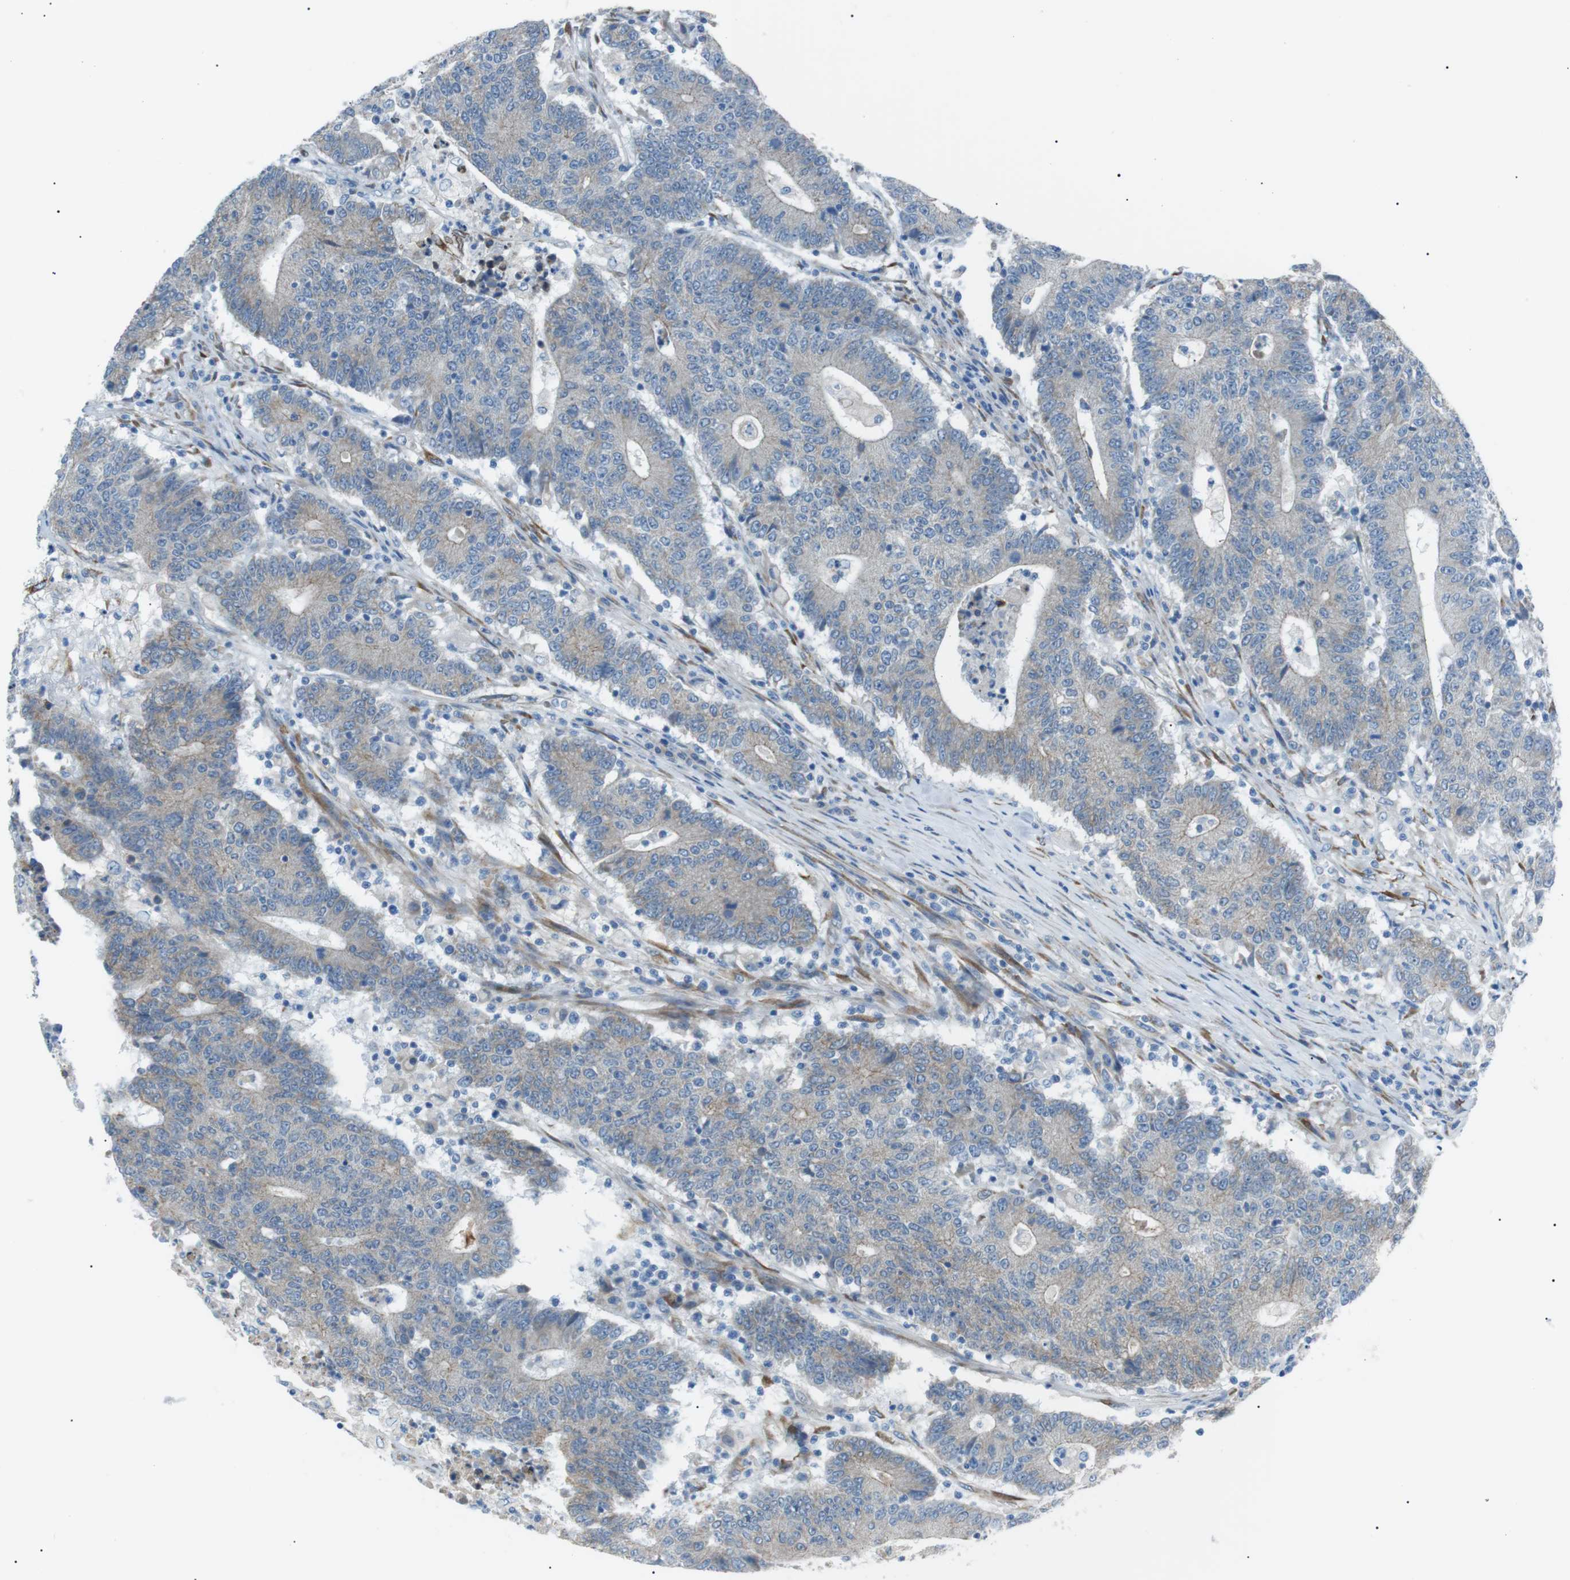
{"staining": {"intensity": "negative", "quantity": "none", "location": "none"}, "tissue": "colorectal cancer", "cell_type": "Tumor cells", "image_type": "cancer", "snomed": [{"axis": "morphology", "description": "Normal tissue, NOS"}, {"axis": "morphology", "description": "Adenocarcinoma, NOS"}, {"axis": "topography", "description": "Colon"}], "caption": "A histopathology image of human adenocarcinoma (colorectal) is negative for staining in tumor cells.", "gene": "MTARC2", "patient": {"sex": "female", "age": 75}}